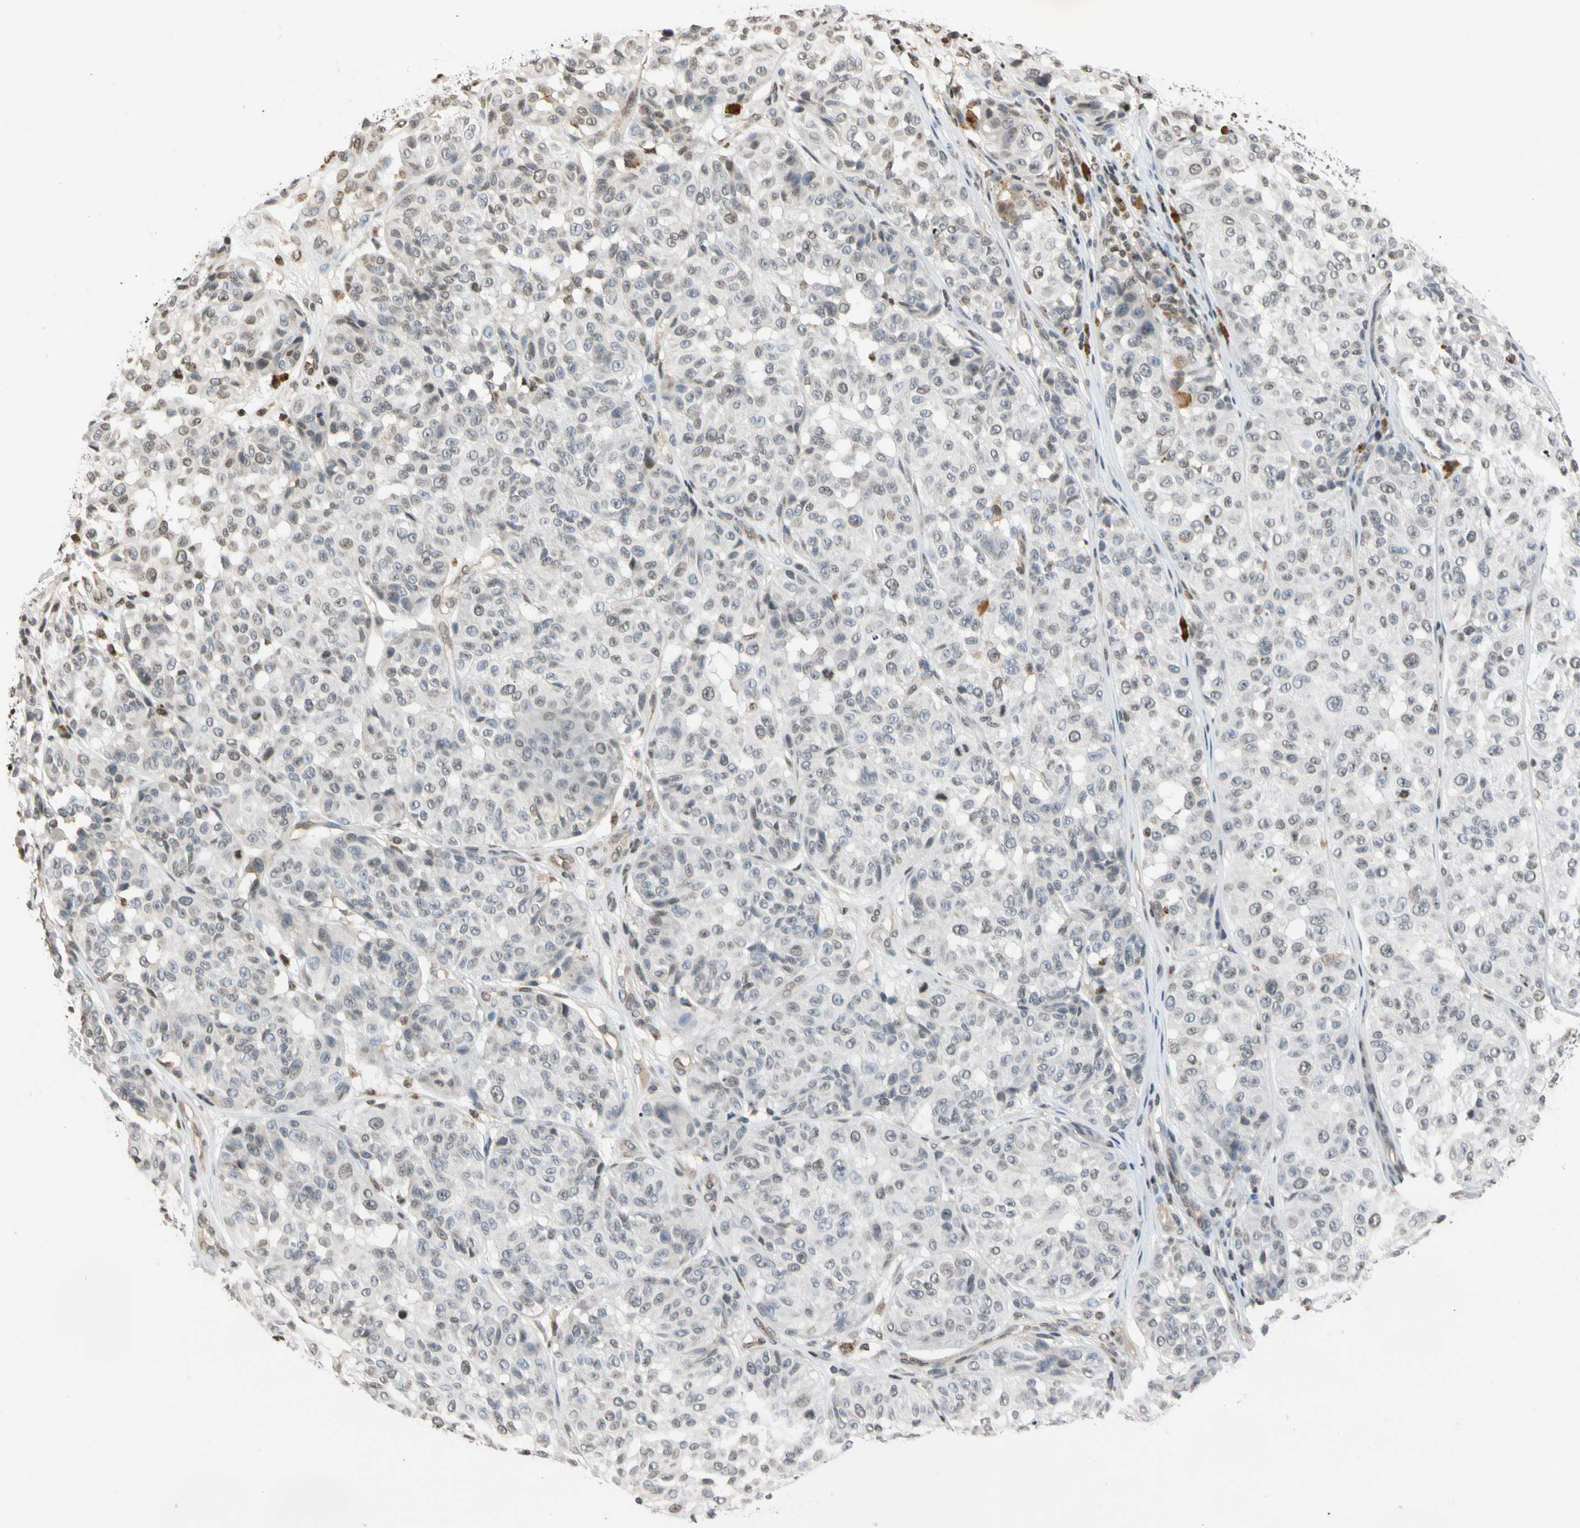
{"staining": {"intensity": "negative", "quantity": "none", "location": "none"}, "tissue": "melanoma", "cell_type": "Tumor cells", "image_type": "cancer", "snomed": [{"axis": "morphology", "description": "Malignant melanoma, NOS"}, {"axis": "topography", "description": "Skin"}], "caption": "Immunohistochemical staining of human melanoma reveals no significant expression in tumor cells.", "gene": "GPX4", "patient": {"sex": "female", "age": 46}}